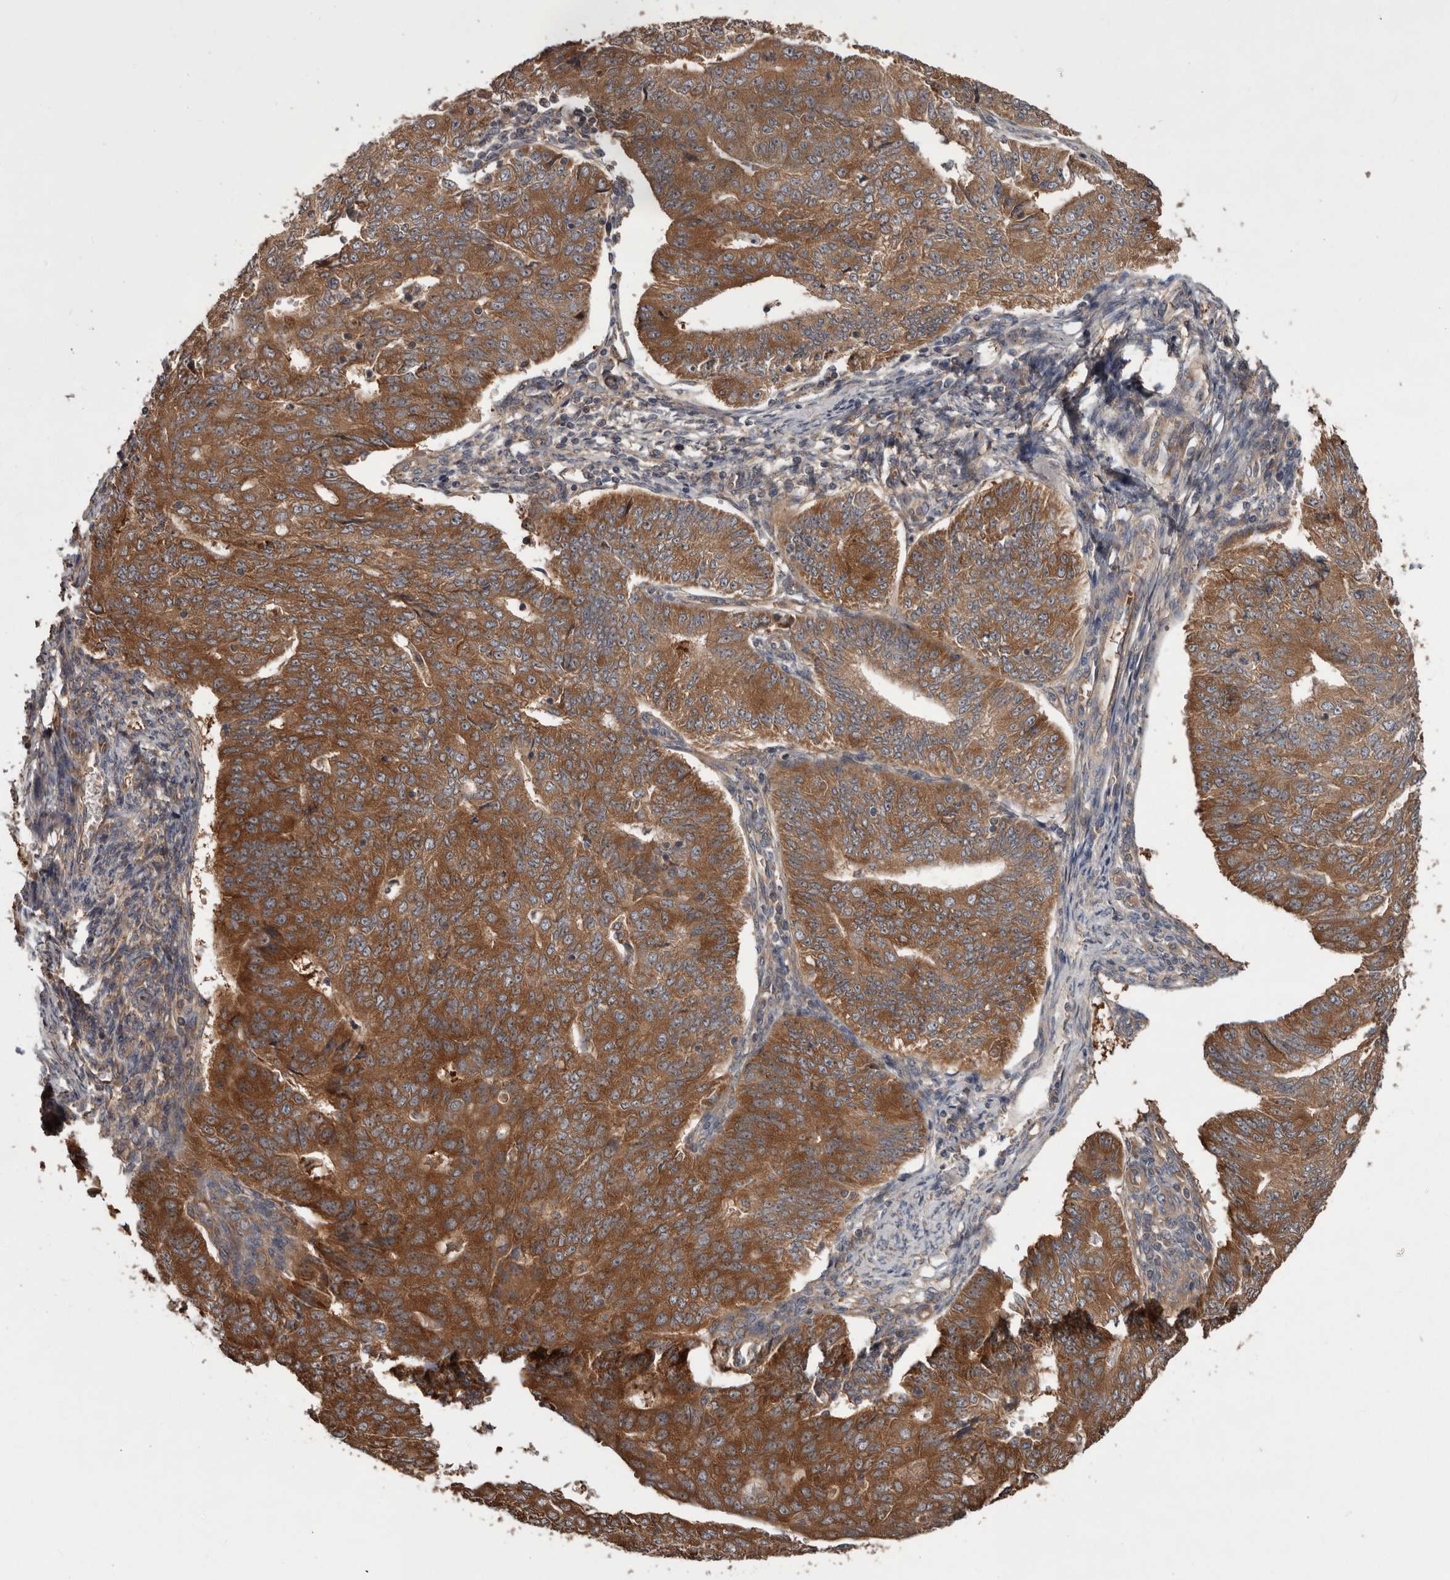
{"staining": {"intensity": "strong", "quantity": ">75%", "location": "cytoplasmic/membranous"}, "tissue": "endometrial cancer", "cell_type": "Tumor cells", "image_type": "cancer", "snomed": [{"axis": "morphology", "description": "Adenocarcinoma, NOS"}, {"axis": "topography", "description": "Endometrium"}], "caption": "The image displays a brown stain indicating the presence of a protein in the cytoplasmic/membranous of tumor cells in endometrial cancer (adenocarcinoma). Using DAB (3,3'-diaminobenzidine) (brown) and hematoxylin (blue) stains, captured at high magnification using brightfield microscopy.", "gene": "DARS1", "patient": {"sex": "female", "age": 32}}